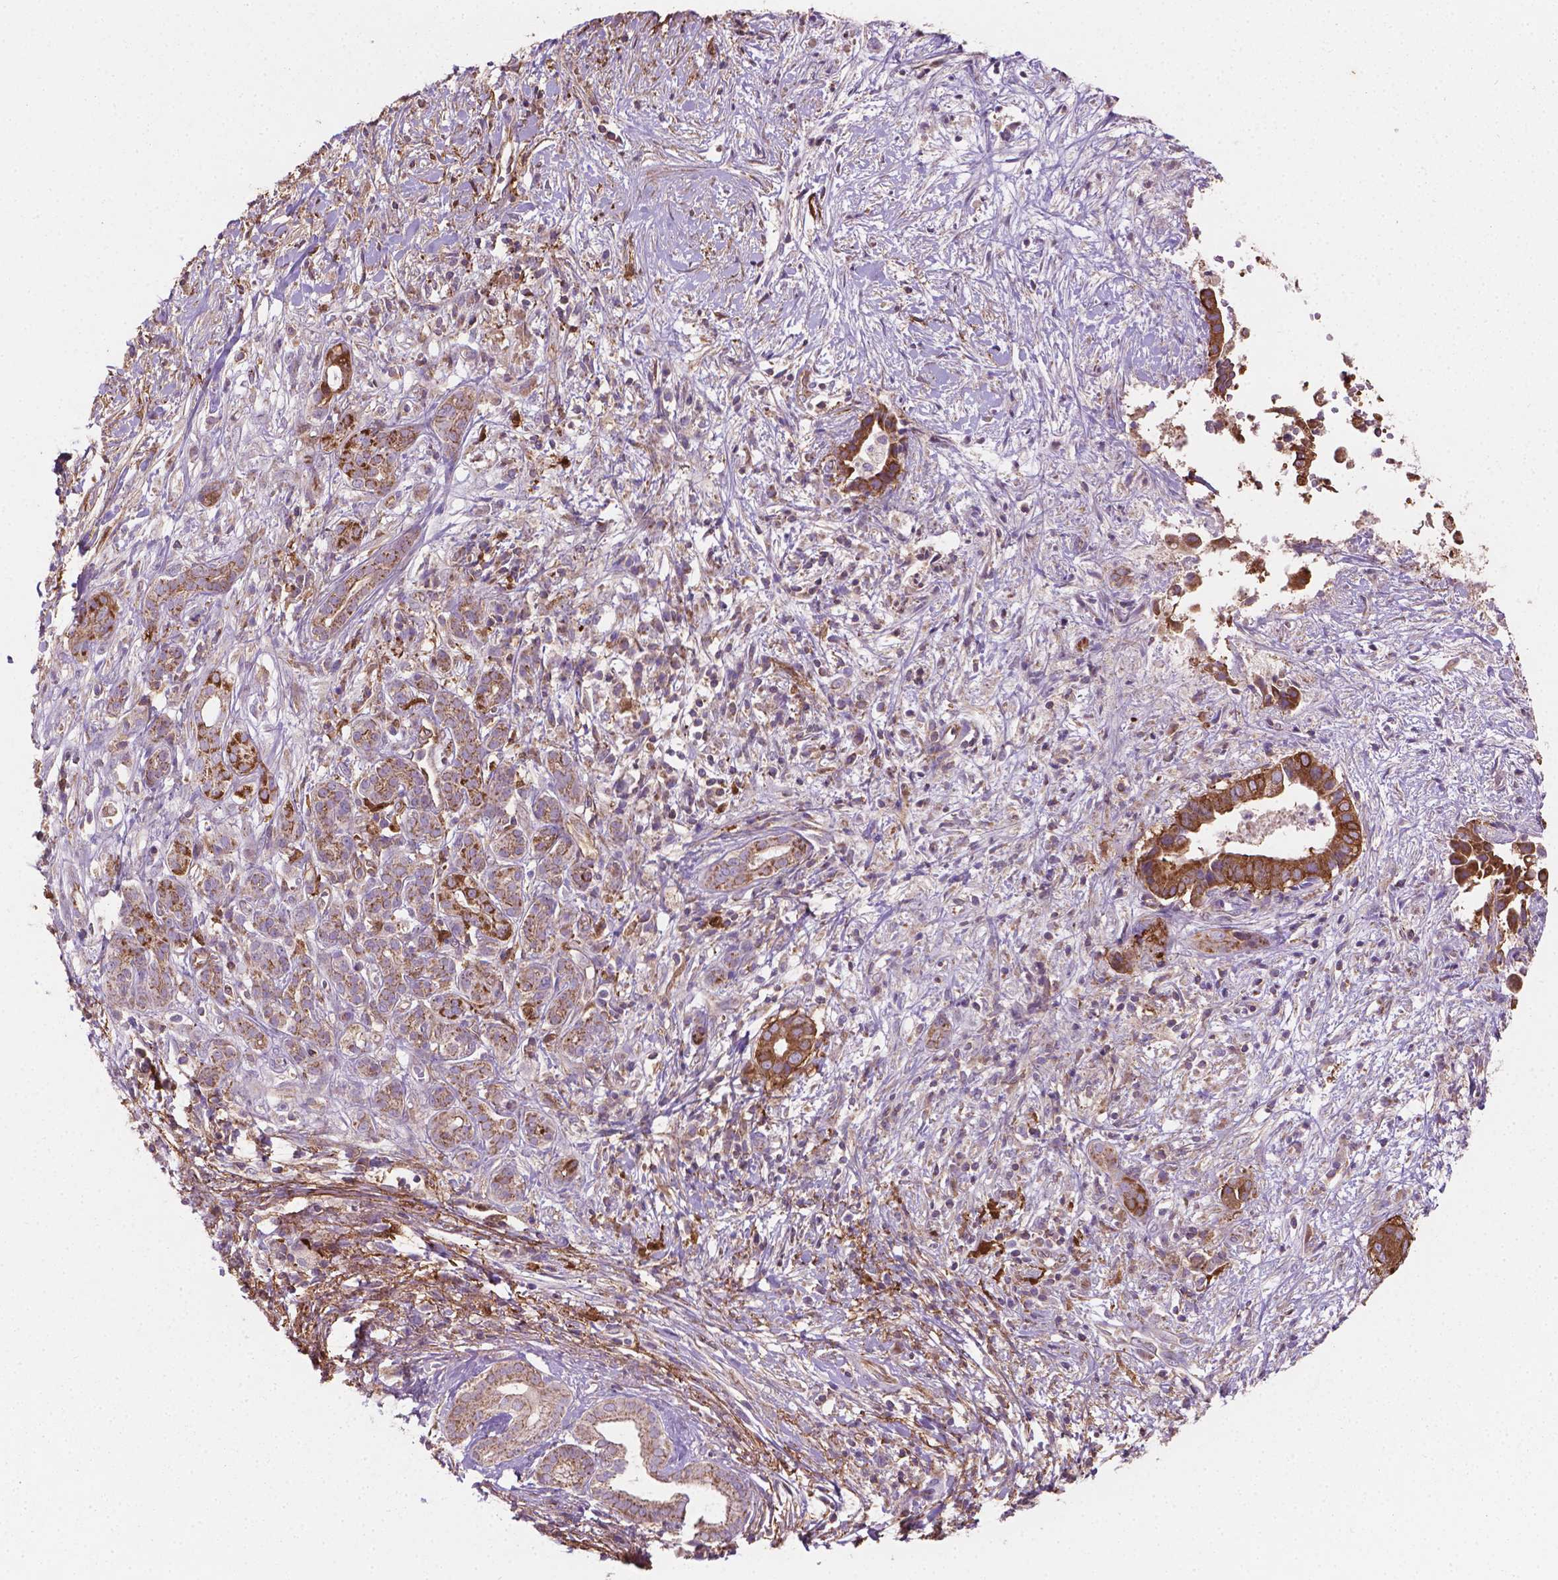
{"staining": {"intensity": "strong", "quantity": ">75%", "location": "cytoplasmic/membranous"}, "tissue": "pancreatic cancer", "cell_type": "Tumor cells", "image_type": "cancer", "snomed": [{"axis": "morphology", "description": "Adenocarcinoma, NOS"}, {"axis": "topography", "description": "Pancreas"}], "caption": "Human pancreatic adenocarcinoma stained with a protein marker demonstrates strong staining in tumor cells.", "gene": "TCAF1", "patient": {"sex": "male", "age": 61}}